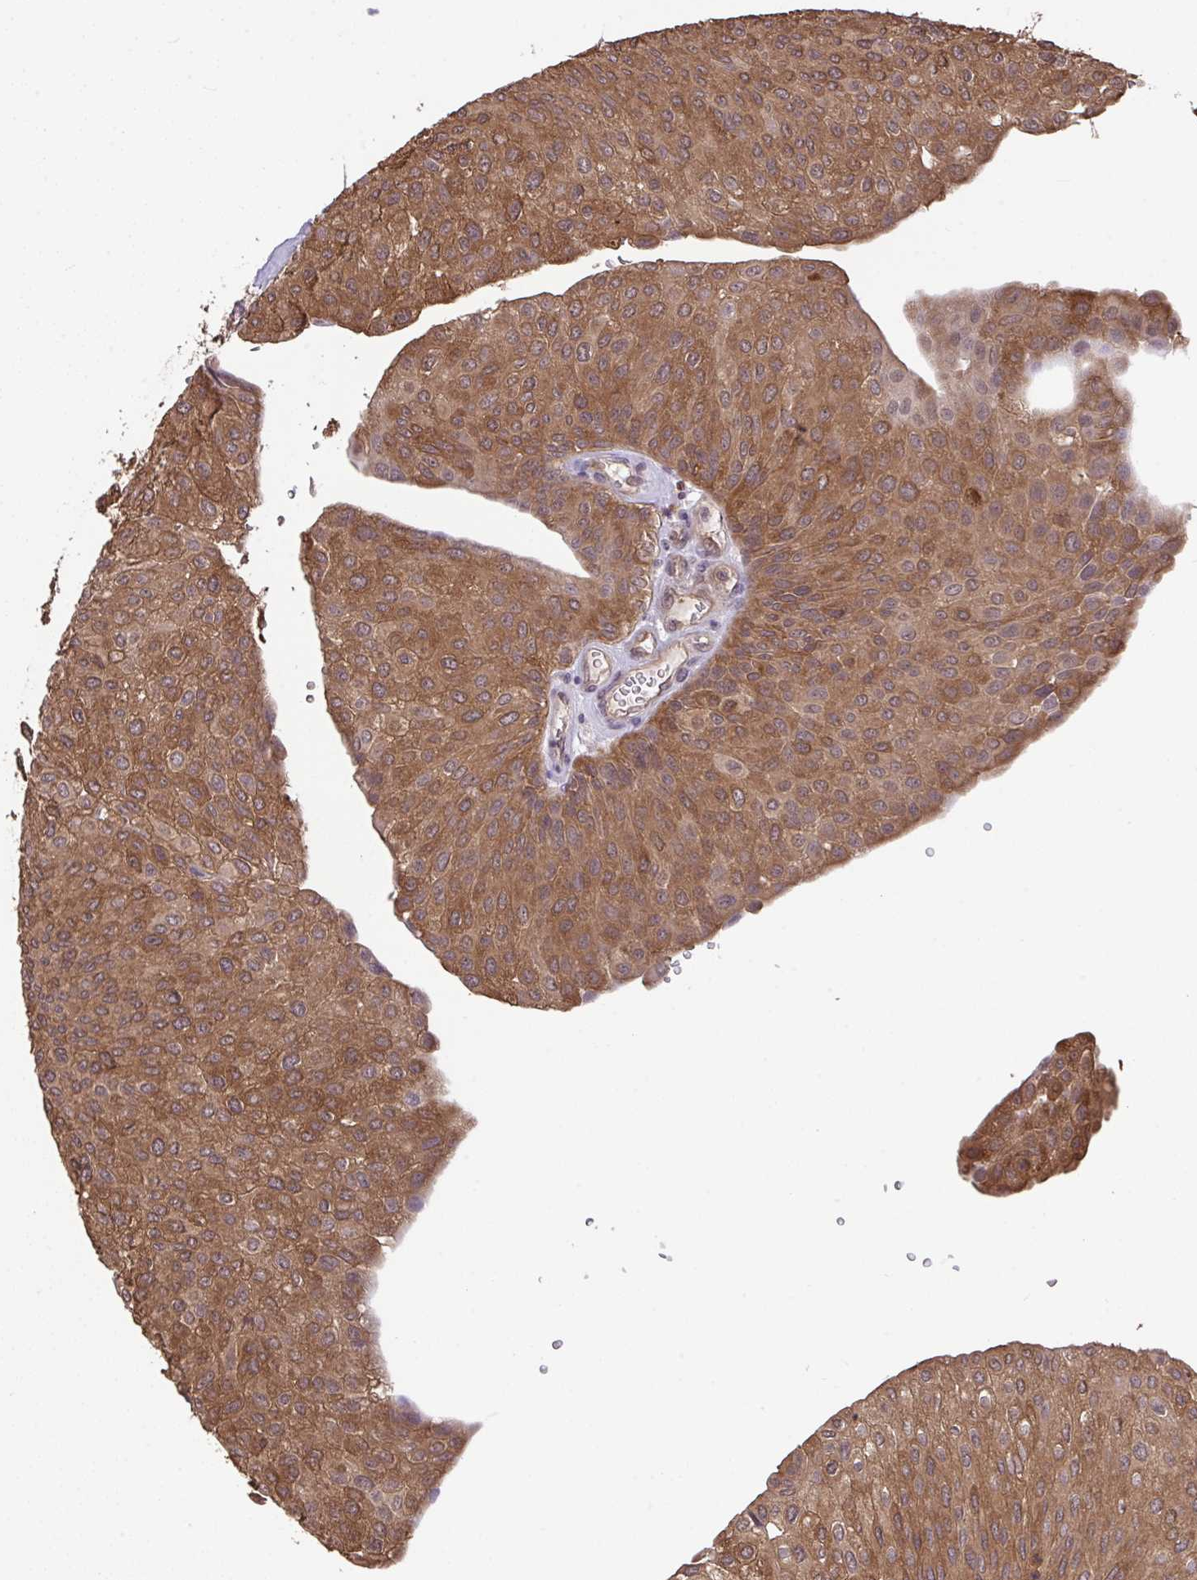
{"staining": {"intensity": "moderate", "quantity": ">75%", "location": "cytoplasmic/membranous"}, "tissue": "urothelial cancer", "cell_type": "Tumor cells", "image_type": "cancer", "snomed": [{"axis": "morphology", "description": "Urothelial carcinoma, NOS"}, {"axis": "topography", "description": "Urinary bladder"}], "caption": "Urothelial cancer stained with DAB immunohistochemistry reveals medium levels of moderate cytoplasmic/membranous positivity in about >75% of tumor cells.", "gene": "C12orf57", "patient": {"sex": "male", "age": 67}}